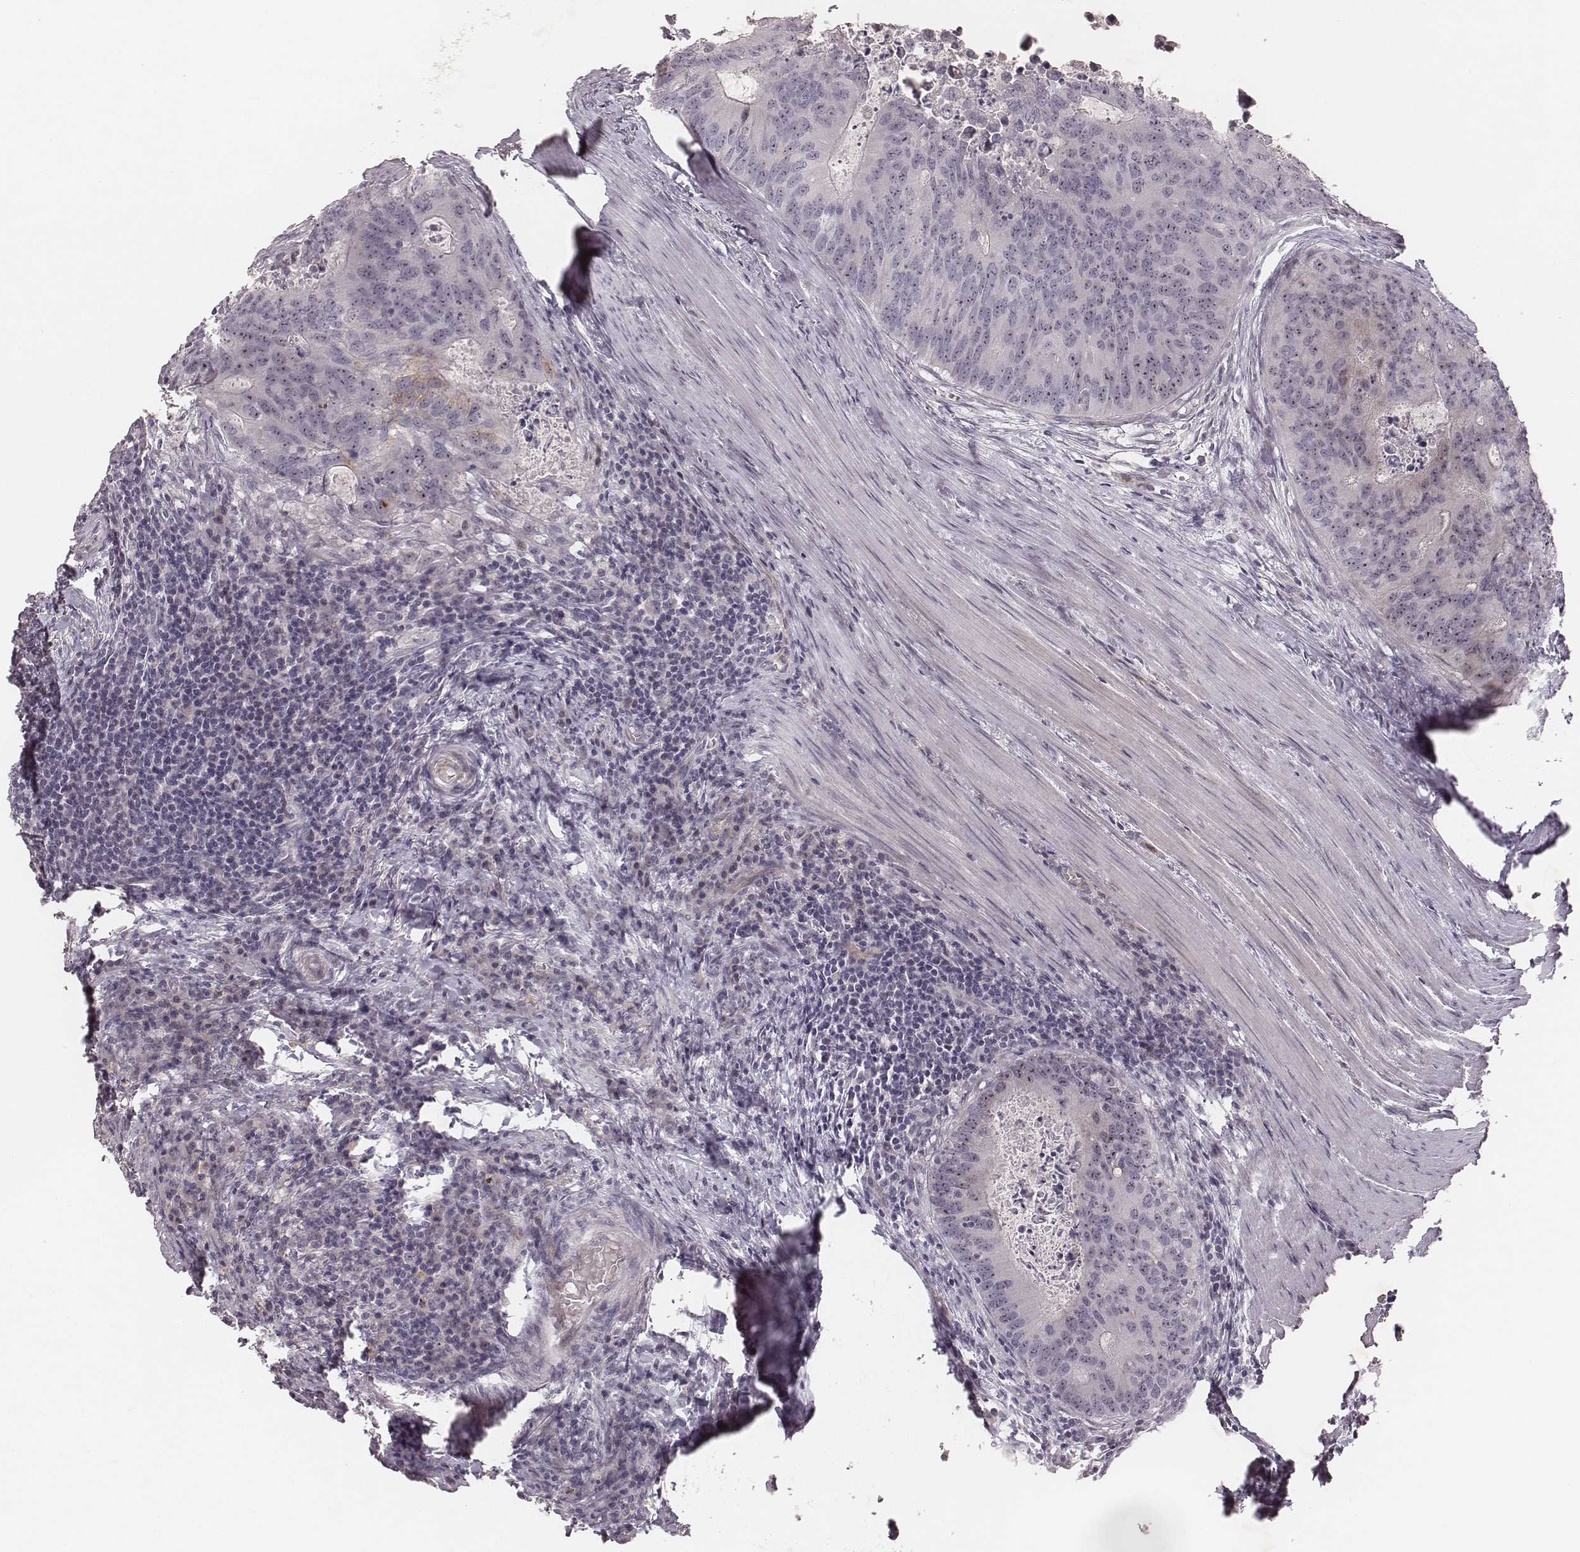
{"staining": {"intensity": "negative", "quantity": "none", "location": "none"}, "tissue": "colorectal cancer", "cell_type": "Tumor cells", "image_type": "cancer", "snomed": [{"axis": "morphology", "description": "Adenocarcinoma, NOS"}, {"axis": "topography", "description": "Colon"}], "caption": "IHC histopathology image of neoplastic tissue: human adenocarcinoma (colorectal) stained with DAB demonstrates no significant protein positivity in tumor cells.", "gene": "MADCAM1", "patient": {"sex": "male", "age": 67}}